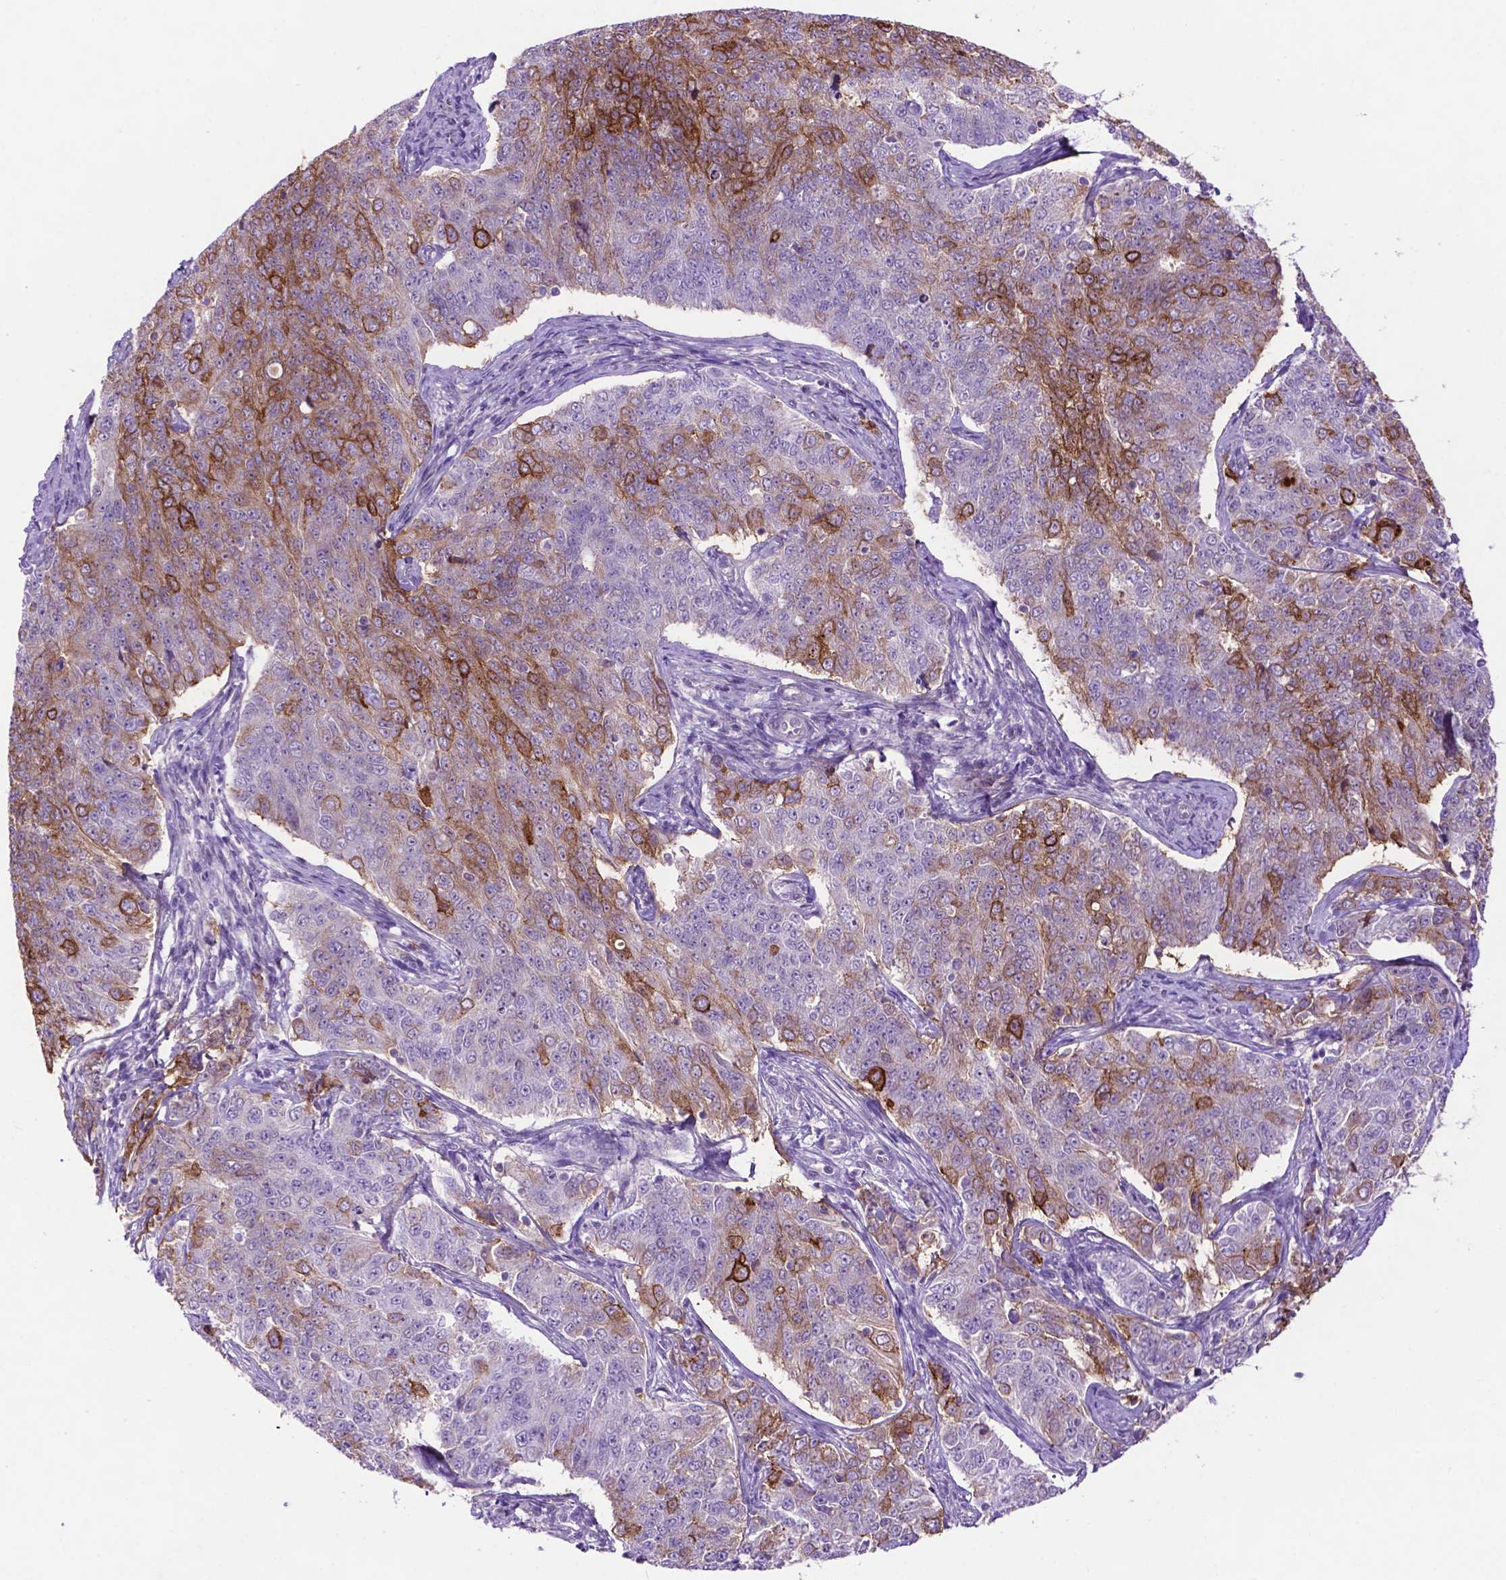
{"staining": {"intensity": "strong", "quantity": "<25%", "location": "cytoplasmic/membranous"}, "tissue": "endometrial cancer", "cell_type": "Tumor cells", "image_type": "cancer", "snomed": [{"axis": "morphology", "description": "Adenocarcinoma, NOS"}, {"axis": "topography", "description": "Endometrium"}], "caption": "Protein staining of endometrial cancer (adenocarcinoma) tissue exhibits strong cytoplasmic/membranous staining in about <25% of tumor cells. The staining is performed using DAB (3,3'-diaminobenzidine) brown chromogen to label protein expression. The nuclei are counter-stained blue using hematoxylin.", "gene": "TACSTD2", "patient": {"sex": "female", "age": 43}}